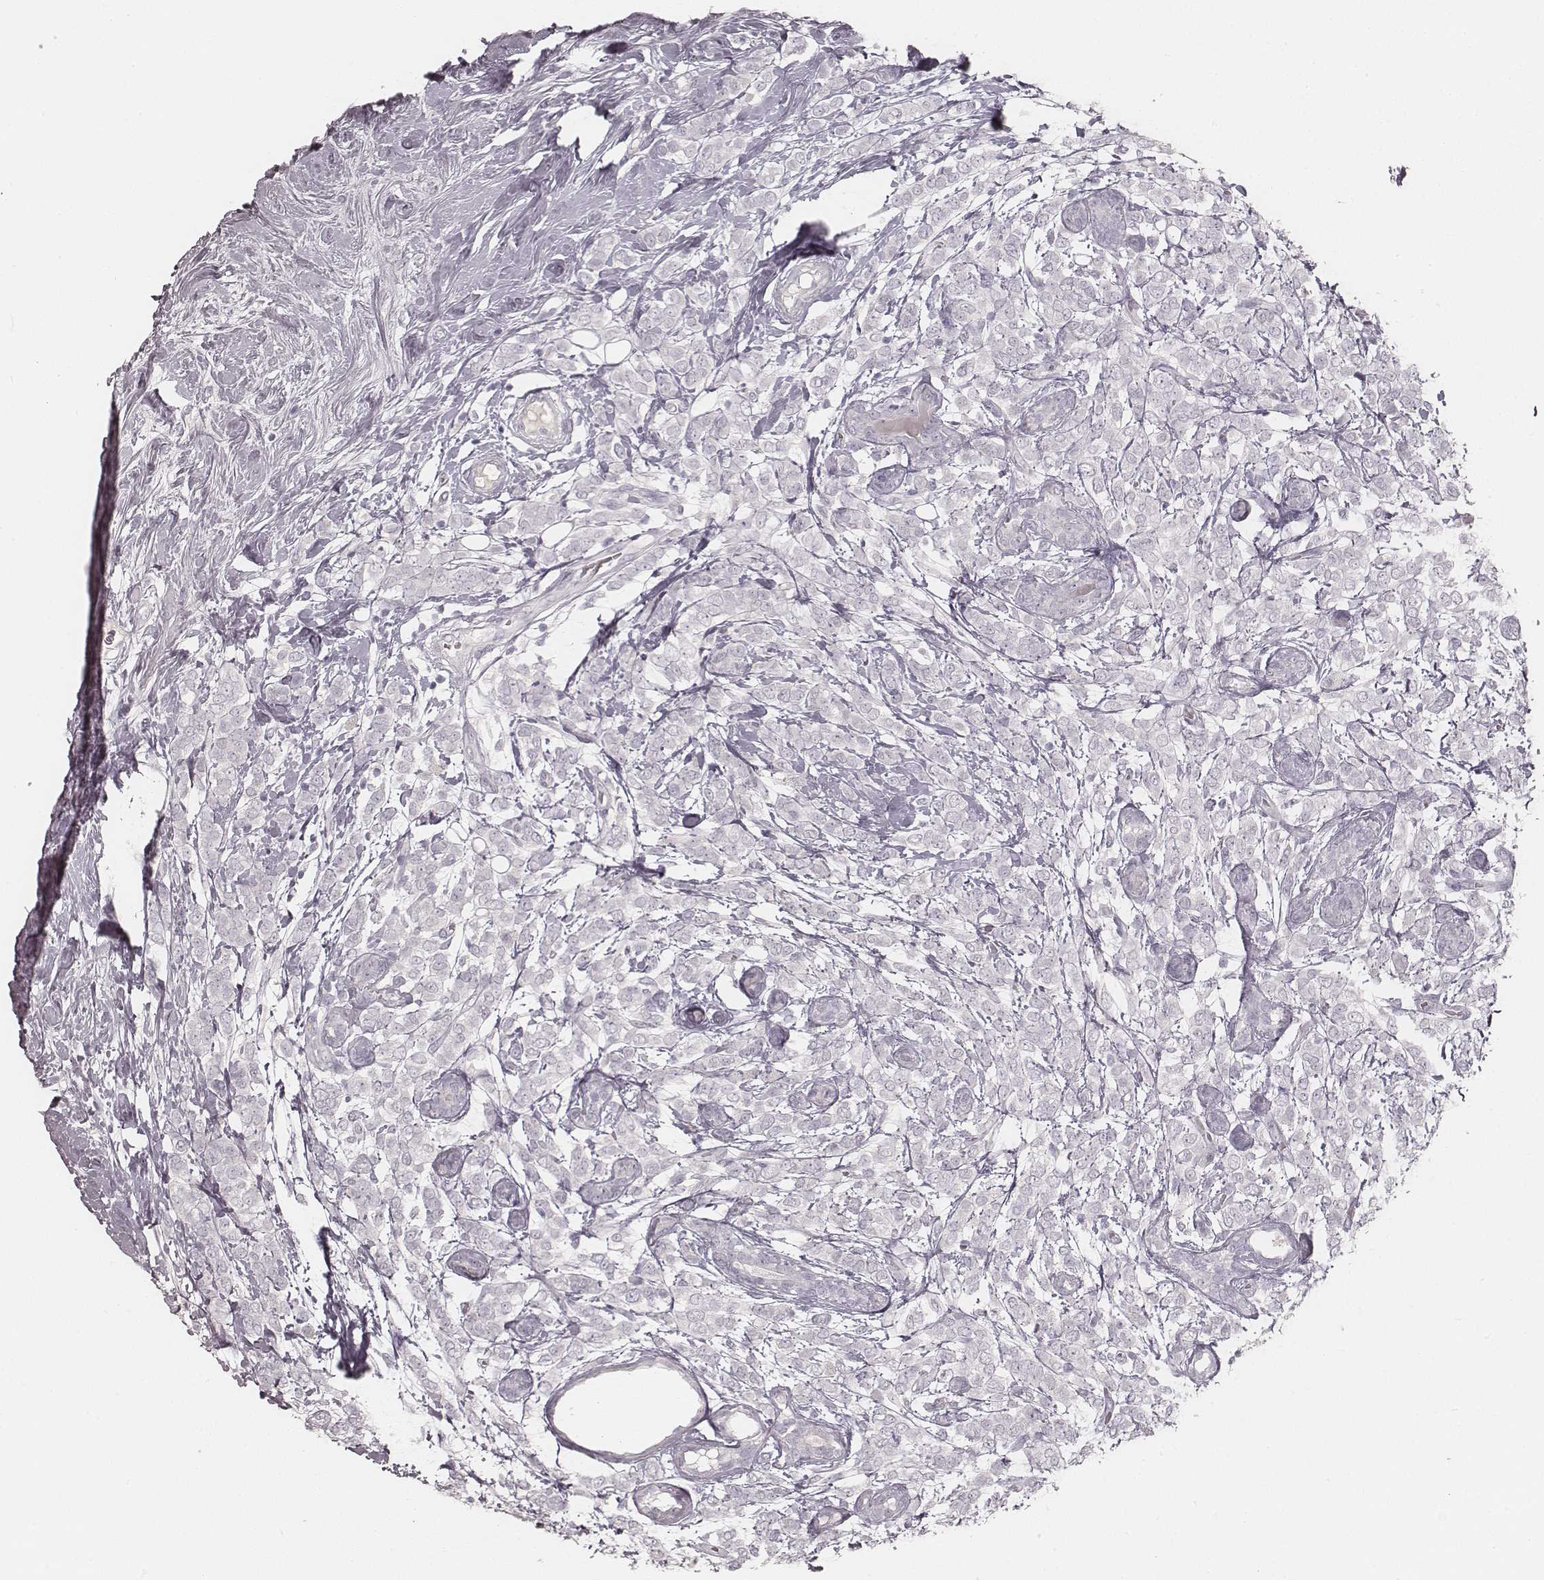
{"staining": {"intensity": "negative", "quantity": "none", "location": "none"}, "tissue": "breast cancer", "cell_type": "Tumor cells", "image_type": "cancer", "snomed": [{"axis": "morphology", "description": "Lobular carcinoma"}, {"axis": "topography", "description": "Breast"}], "caption": "Breast cancer stained for a protein using IHC exhibits no positivity tumor cells.", "gene": "KRT31", "patient": {"sex": "female", "age": 49}}